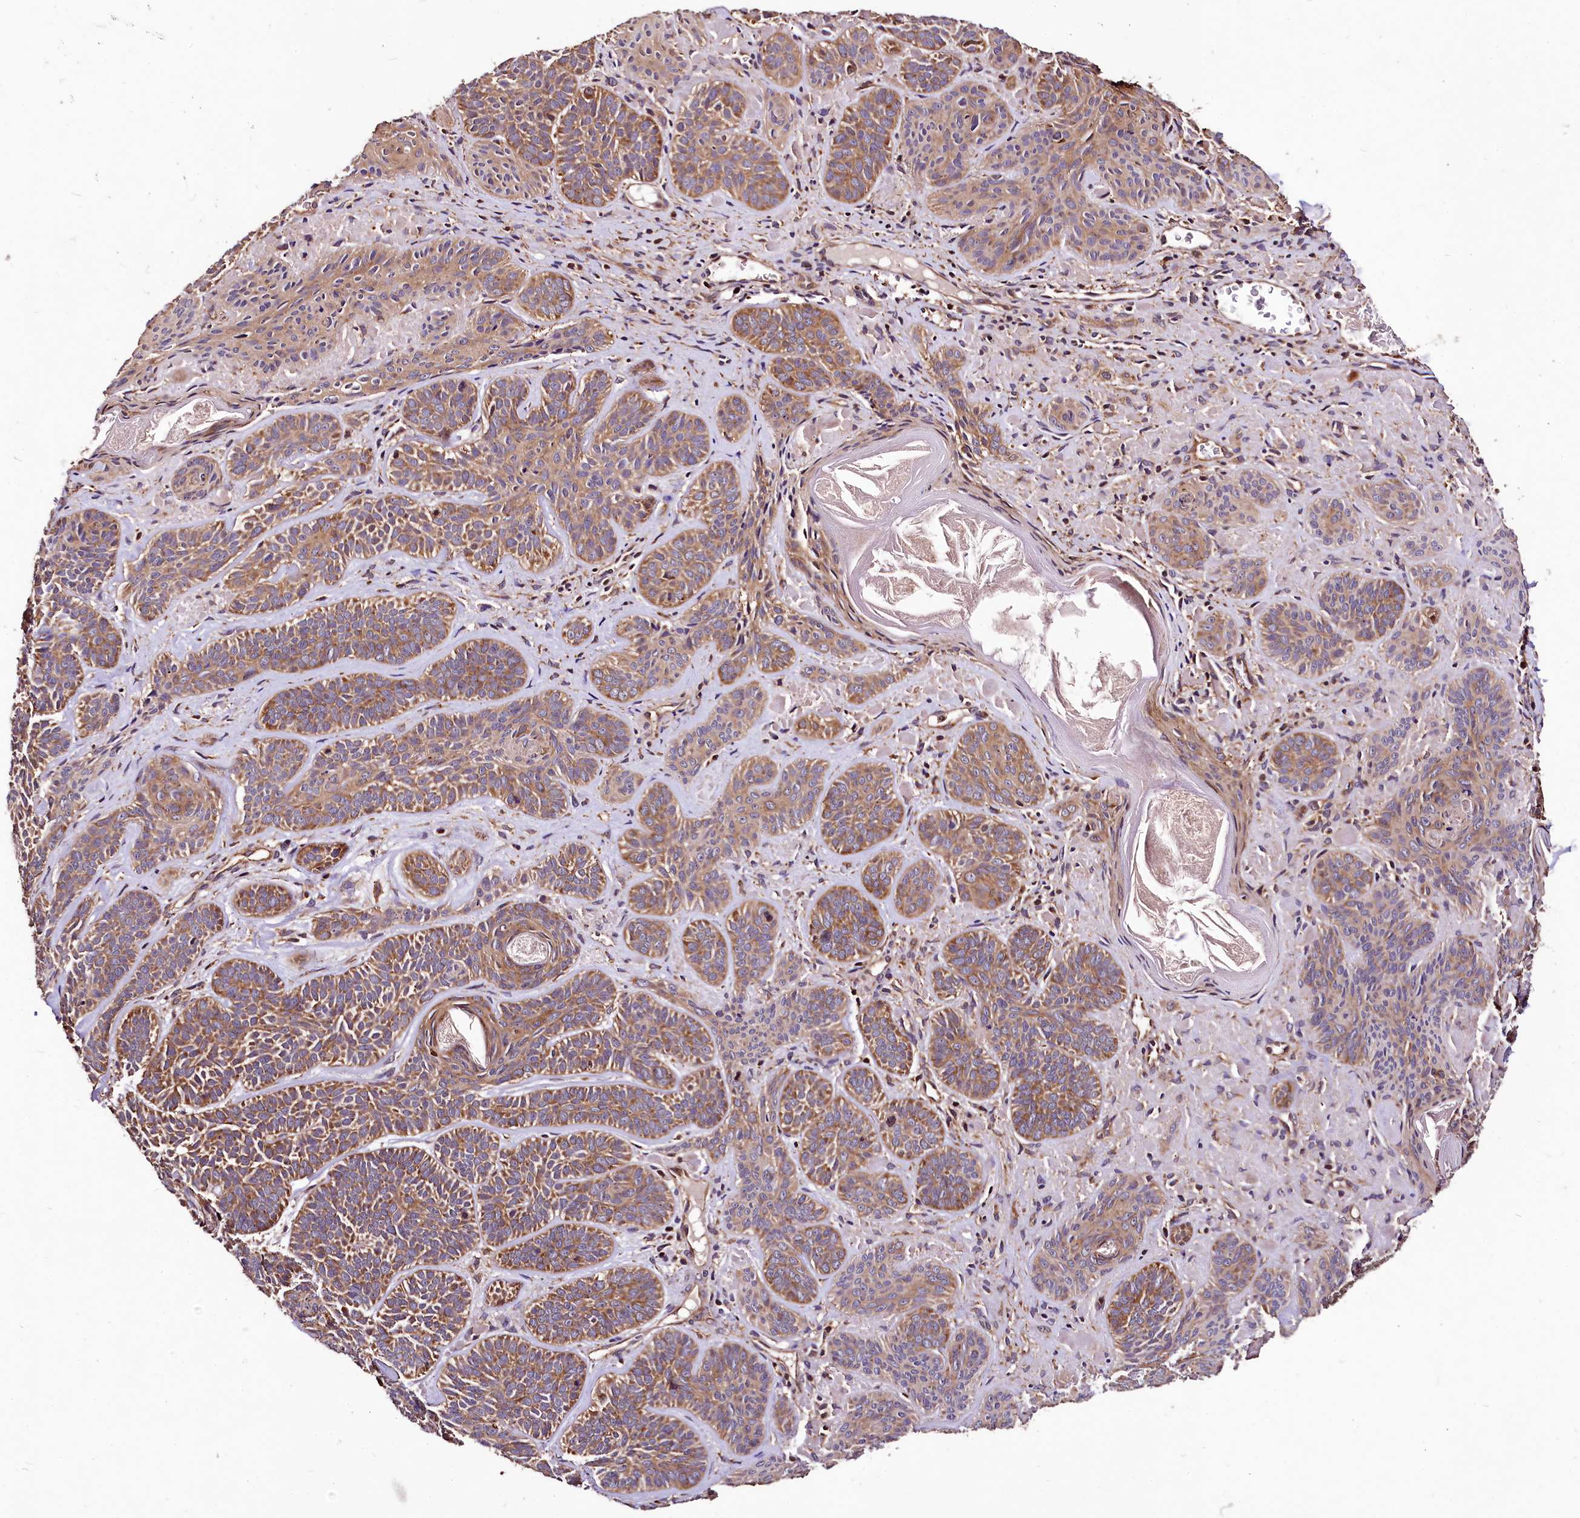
{"staining": {"intensity": "moderate", "quantity": ">75%", "location": "cytoplasmic/membranous"}, "tissue": "skin cancer", "cell_type": "Tumor cells", "image_type": "cancer", "snomed": [{"axis": "morphology", "description": "Basal cell carcinoma"}, {"axis": "topography", "description": "Skin"}], "caption": "Immunohistochemistry (IHC) photomicrograph of skin cancer (basal cell carcinoma) stained for a protein (brown), which displays medium levels of moderate cytoplasmic/membranous expression in about >75% of tumor cells.", "gene": "LRSAM1", "patient": {"sex": "male", "age": 85}}